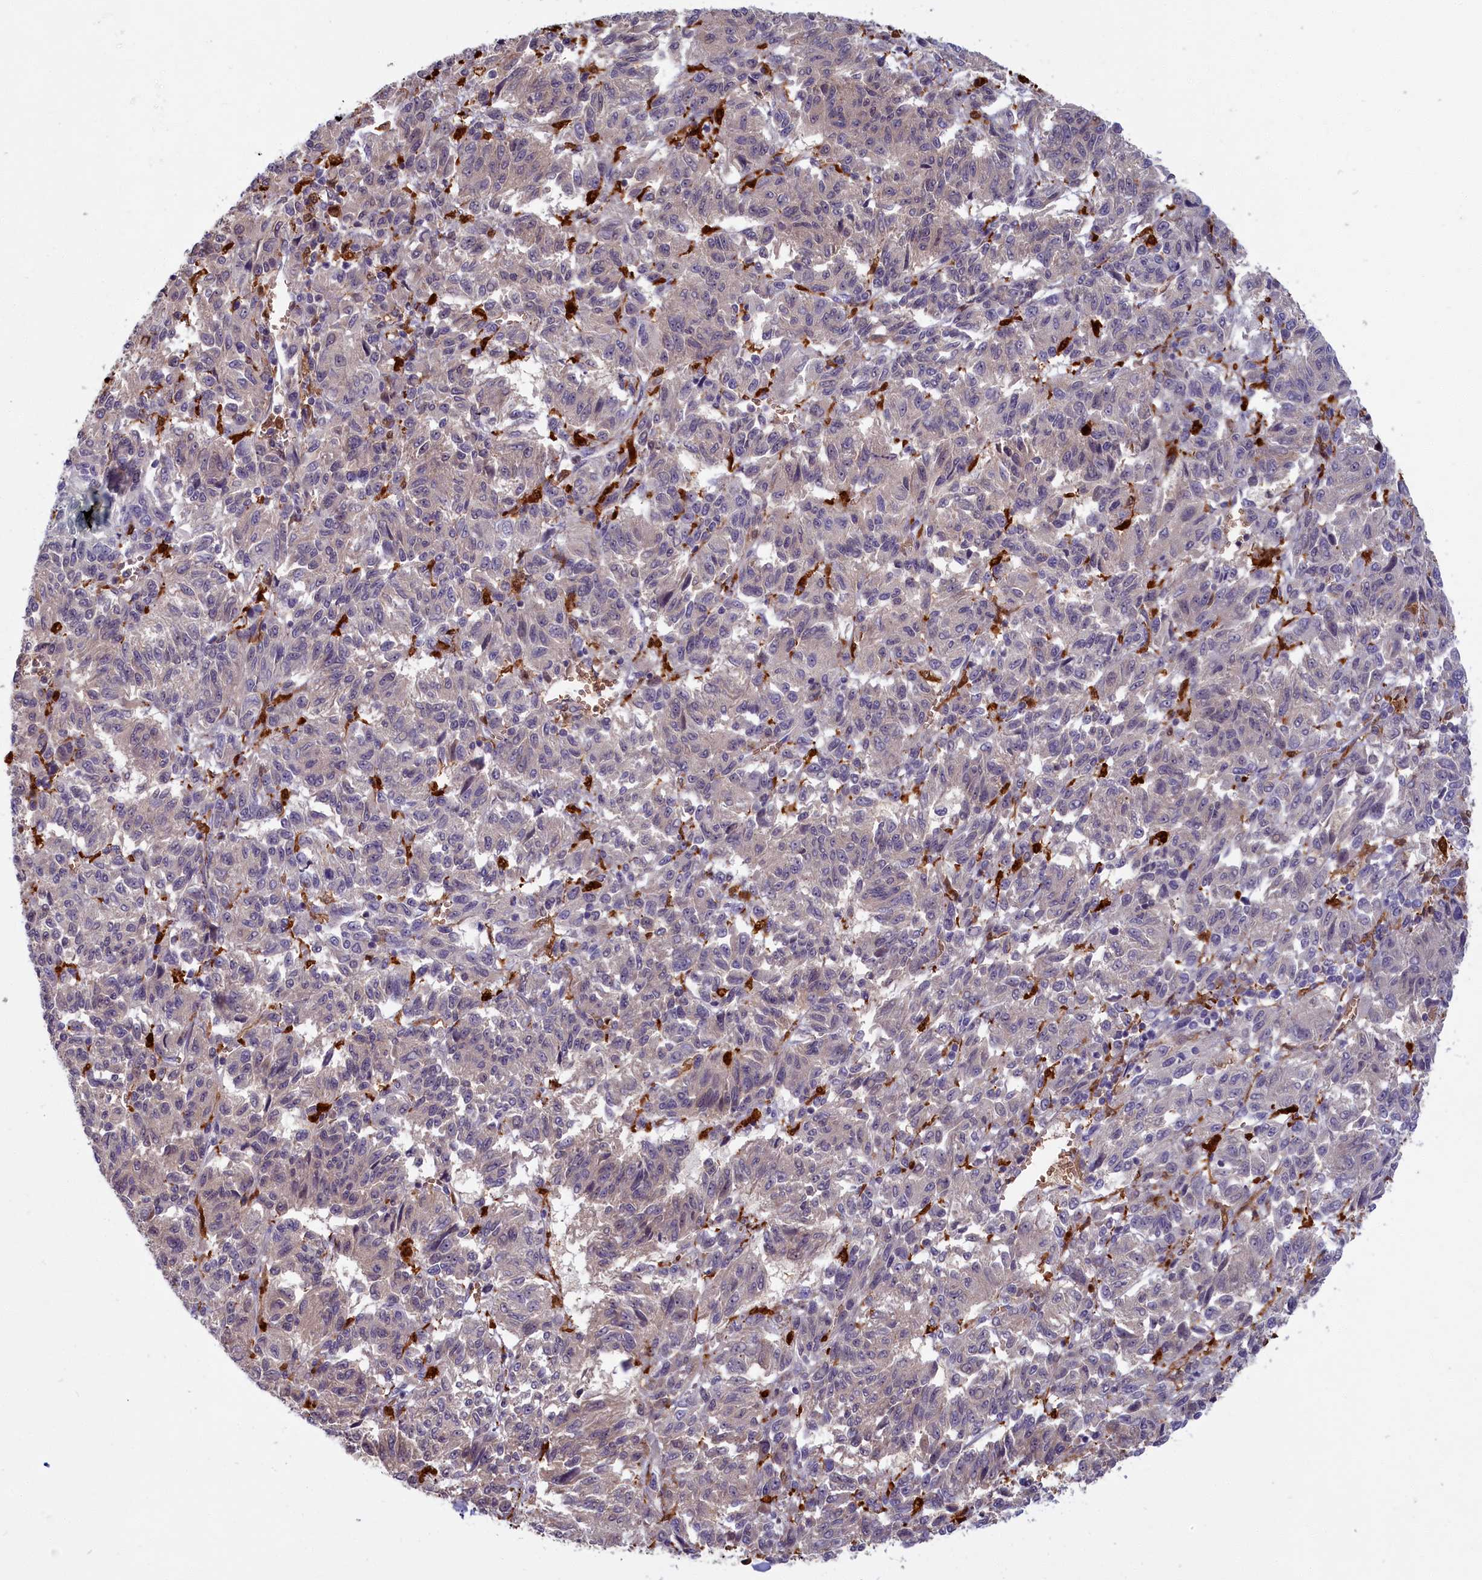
{"staining": {"intensity": "negative", "quantity": "none", "location": "none"}, "tissue": "melanoma", "cell_type": "Tumor cells", "image_type": "cancer", "snomed": [{"axis": "morphology", "description": "Malignant melanoma, Metastatic site"}, {"axis": "topography", "description": "Lung"}], "caption": "A histopathology image of human malignant melanoma (metastatic site) is negative for staining in tumor cells. (DAB immunohistochemistry with hematoxylin counter stain).", "gene": "BLVRB", "patient": {"sex": "male", "age": 64}}